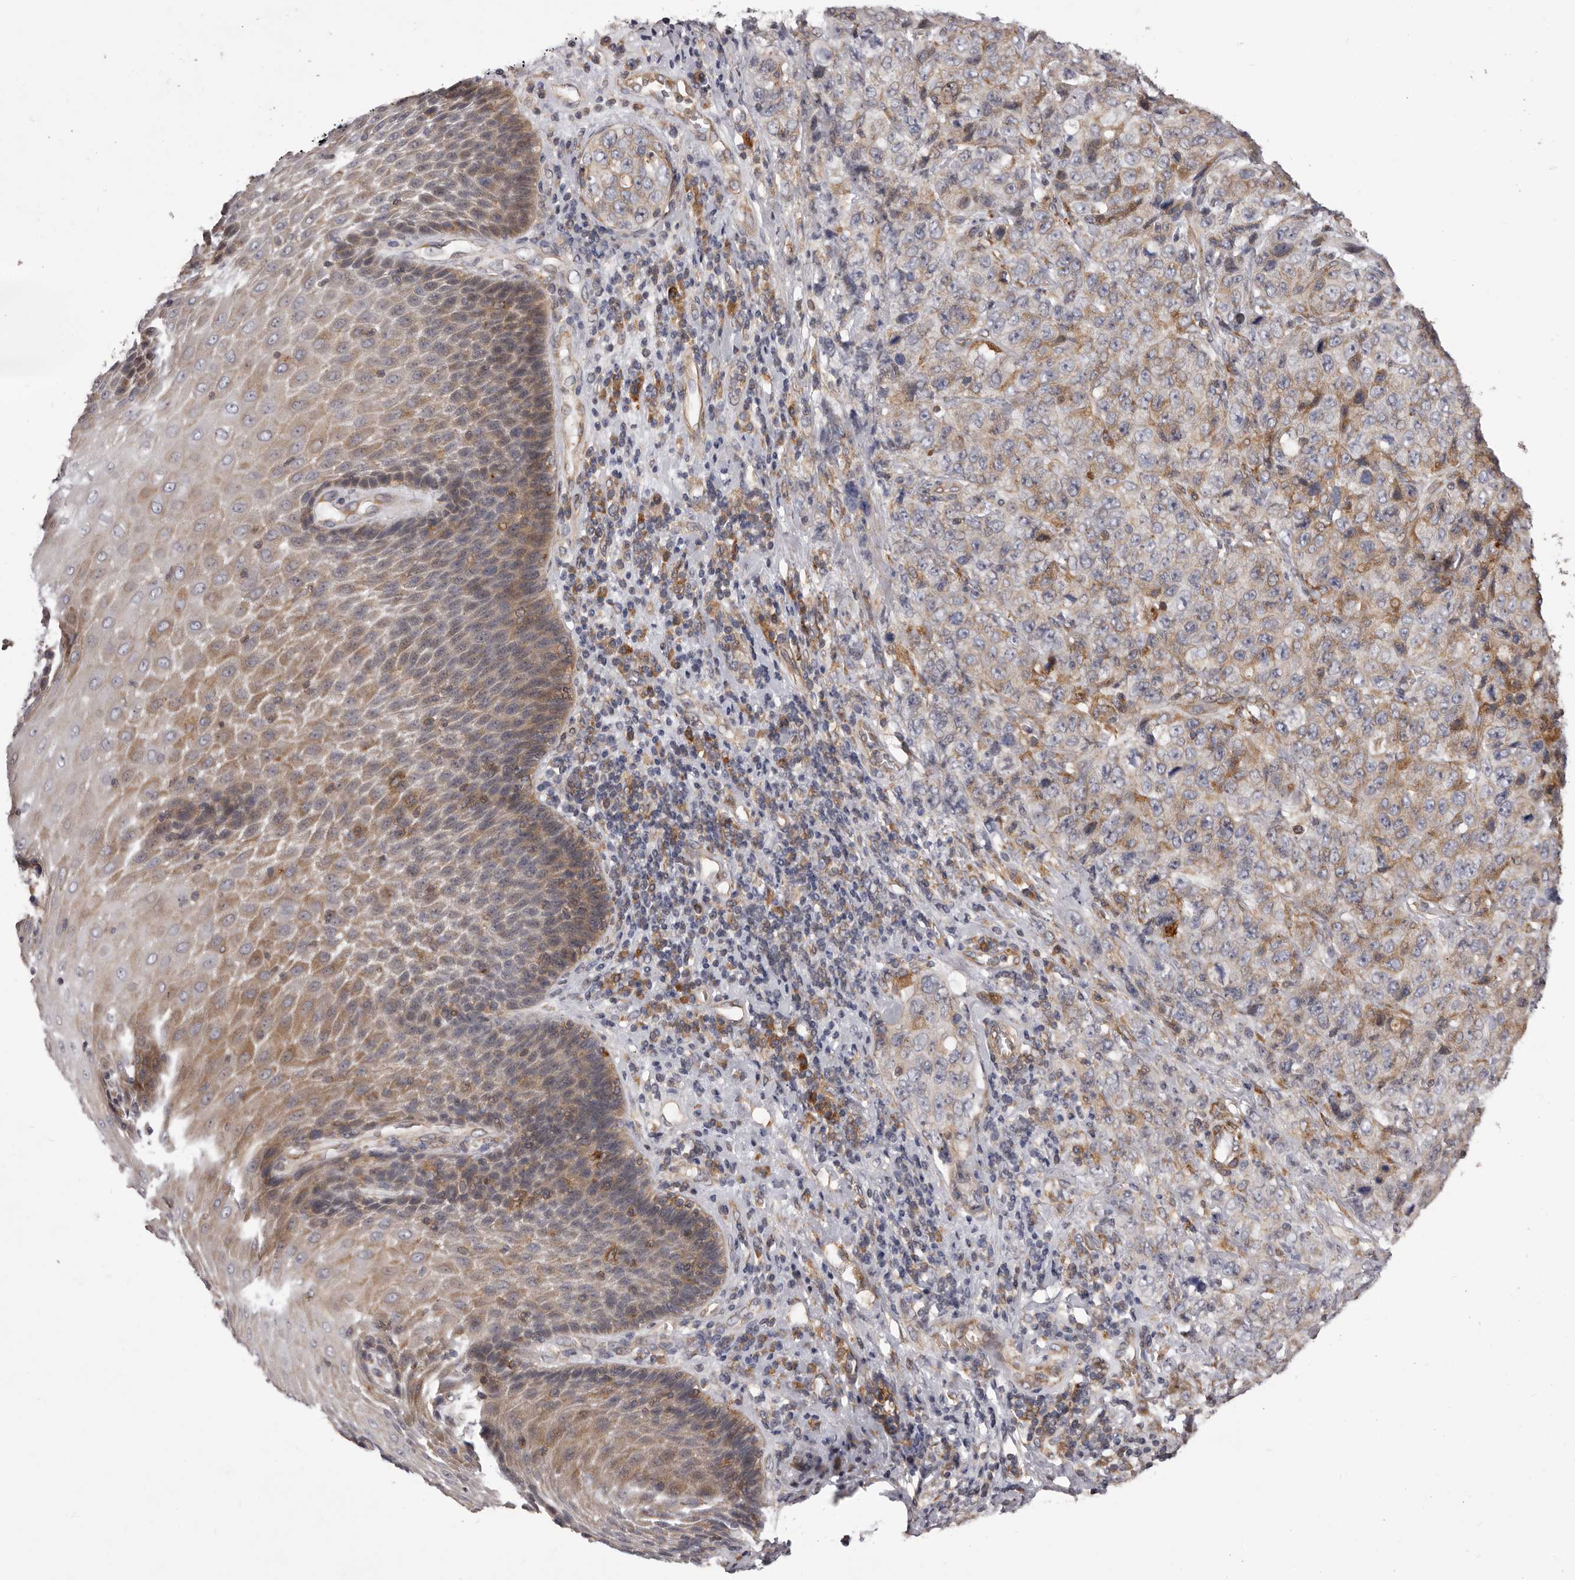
{"staining": {"intensity": "weak", "quantity": ">75%", "location": "cytoplasmic/membranous"}, "tissue": "stomach cancer", "cell_type": "Tumor cells", "image_type": "cancer", "snomed": [{"axis": "morphology", "description": "Adenocarcinoma, NOS"}, {"axis": "topography", "description": "Stomach"}], "caption": "Protein staining by IHC displays weak cytoplasmic/membranous staining in about >75% of tumor cells in stomach adenocarcinoma.", "gene": "ALPK1", "patient": {"sex": "male", "age": 48}}